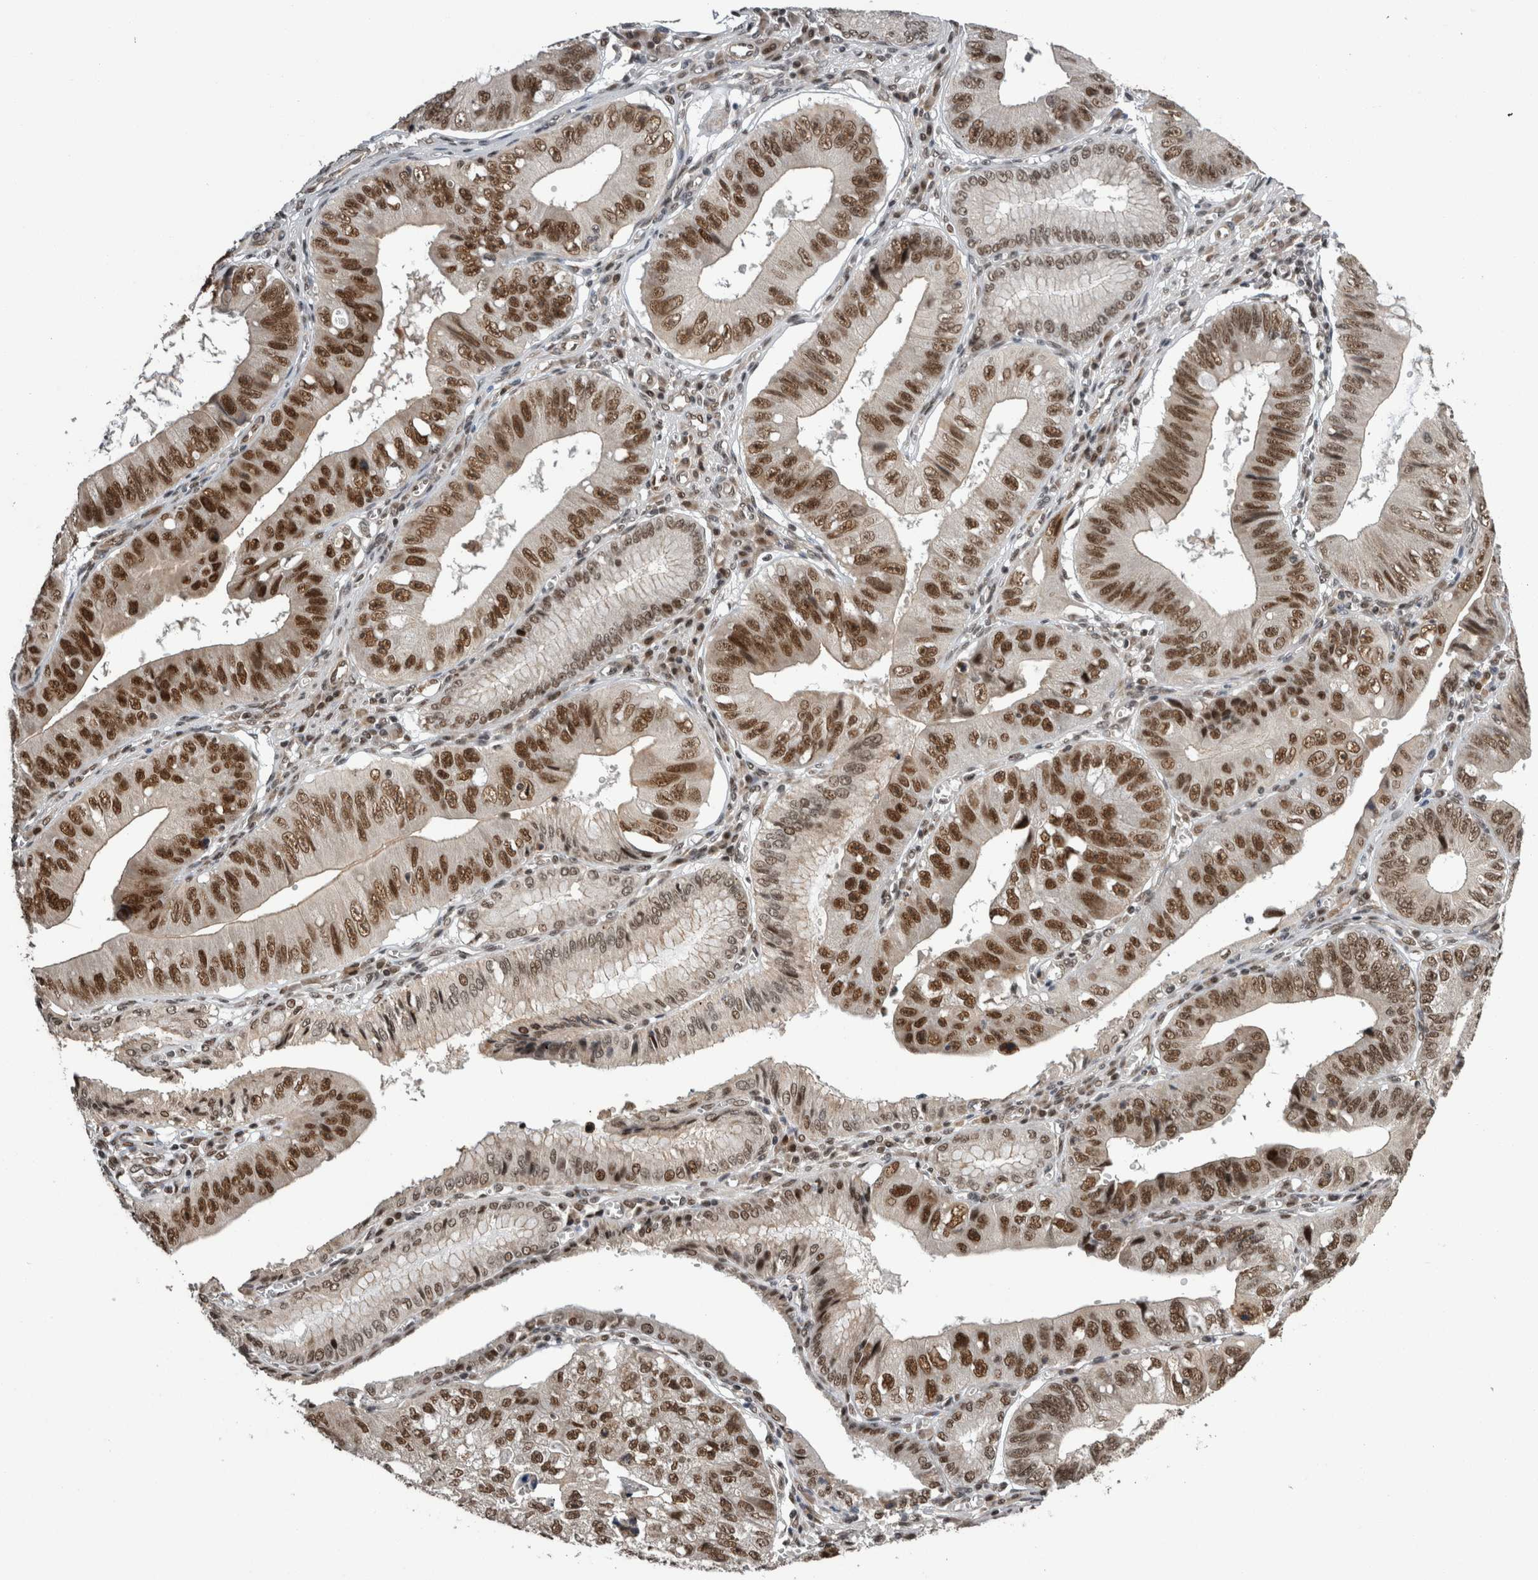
{"staining": {"intensity": "strong", "quantity": ">75%", "location": "nuclear"}, "tissue": "stomach cancer", "cell_type": "Tumor cells", "image_type": "cancer", "snomed": [{"axis": "morphology", "description": "Adenocarcinoma, NOS"}, {"axis": "topography", "description": "Stomach"}], "caption": "This image demonstrates stomach adenocarcinoma stained with immunohistochemistry to label a protein in brown. The nuclear of tumor cells show strong positivity for the protein. Nuclei are counter-stained blue.", "gene": "CPSF2", "patient": {"sex": "male", "age": 59}}